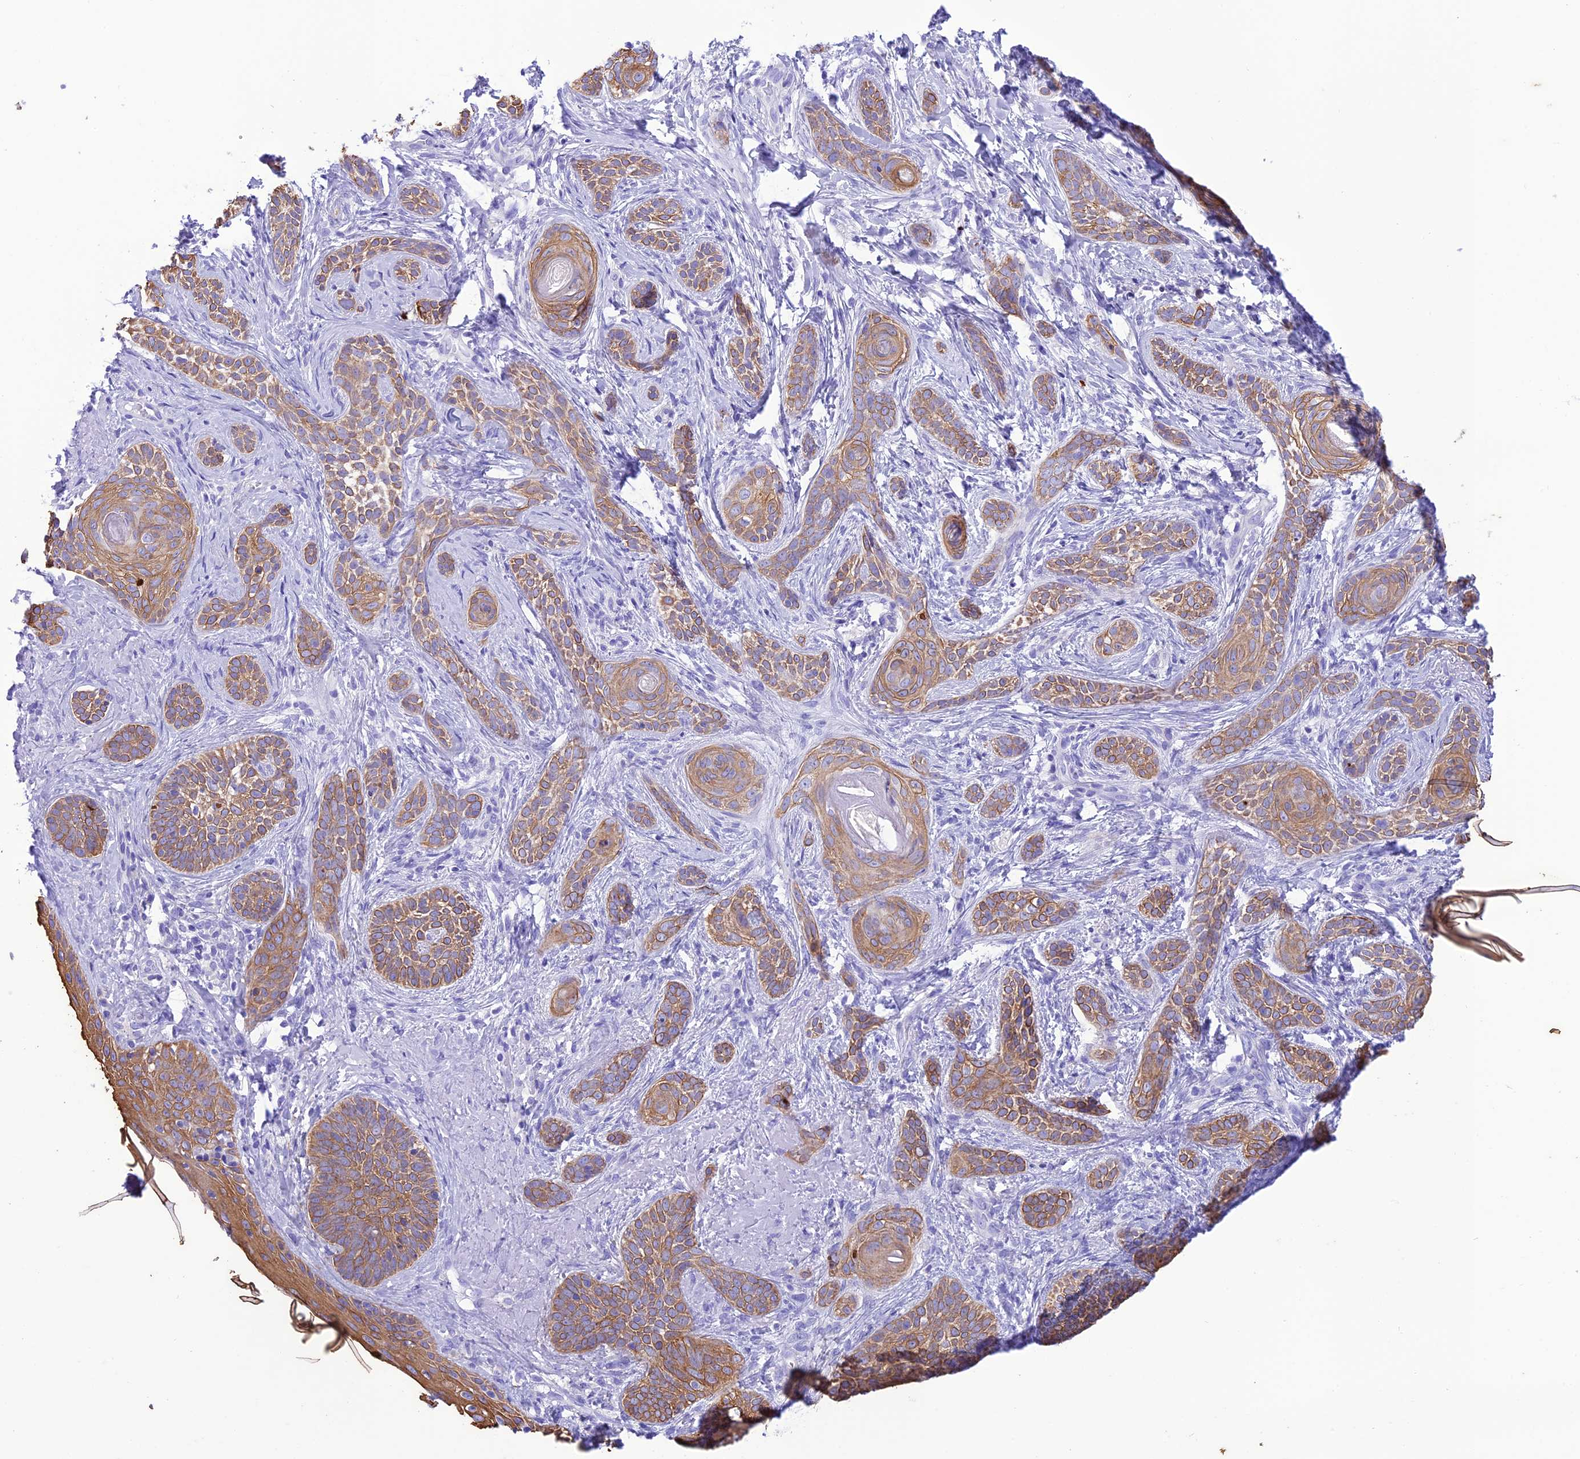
{"staining": {"intensity": "moderate", "quantity": ">75%", "location": "cytoplasmic/membranous"}, "tissue": "skin cancer", "cell_type": "Tumor cells", "image_type": "cancer", "snomed": [{"axis": "morphology", "description": "Basal cell carcinoma"}, {"axis": "topography", "description": "Skin"}], "caption": "Brown immunohistochemical staining in human skin cancer shows moderate cytoplasmic/membranous positivity in approximately >75% of tumor cells.", "gene": "VPS52", "patient": {"sex": "male", "age": 71}}